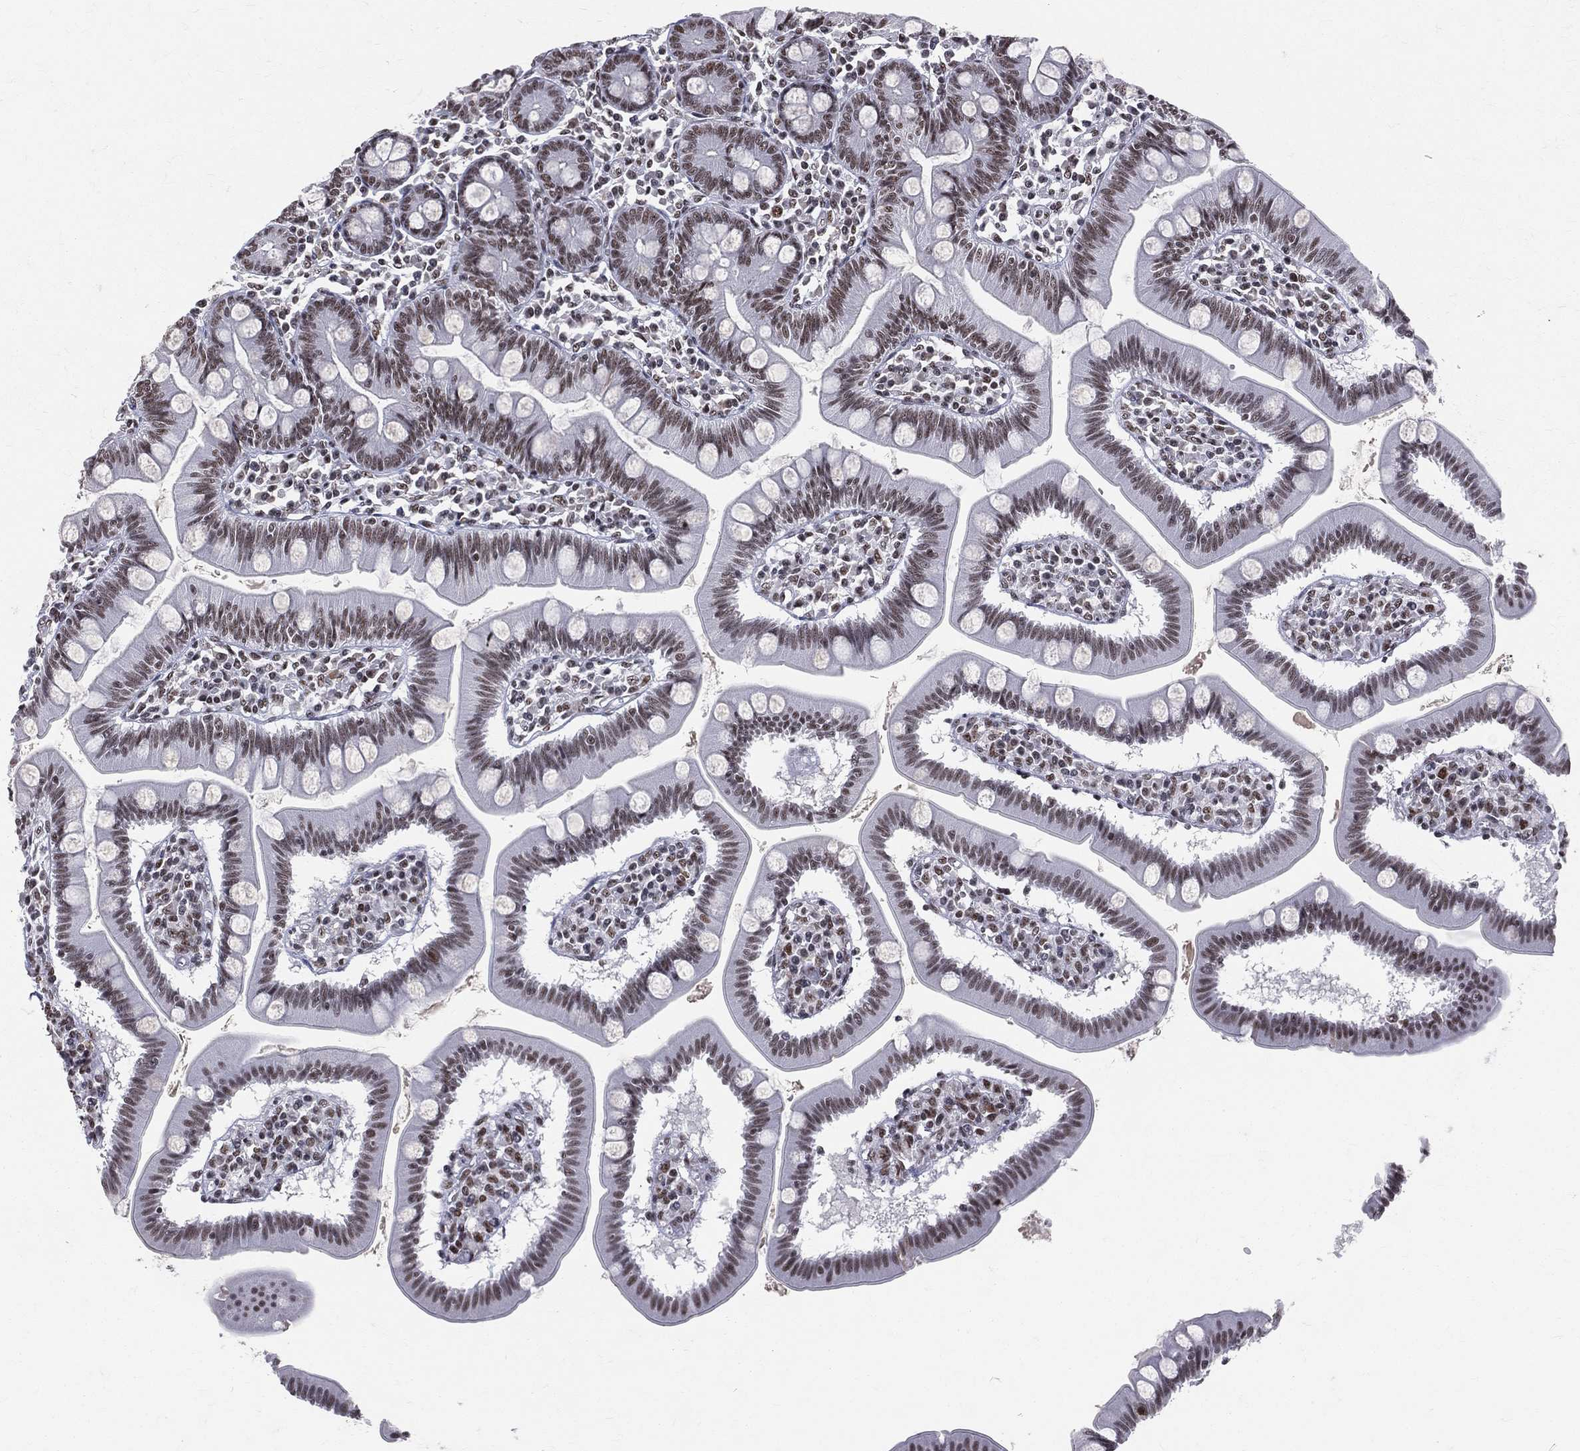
{"staining": {"intensity": "moderate", "quantity": ">75%", "location": "nuclear"}, "tissue": "small intestine", "cell_type": "Glandular cells", "image_type": "normal", "snomed": [{"axis": "morphology", "description": "Normal tissue, NOS"}, {"axis": "topography", "description": "Small intestine"}], "caption": "The photomicrograph demonstrates immunohistochemical staining of benign small intestine. There is moderate nuclear positivity is appreciated in about >75% of glandular cells.", "gene": "CDK7", "patient": {"sex": "male", "age": 88}}